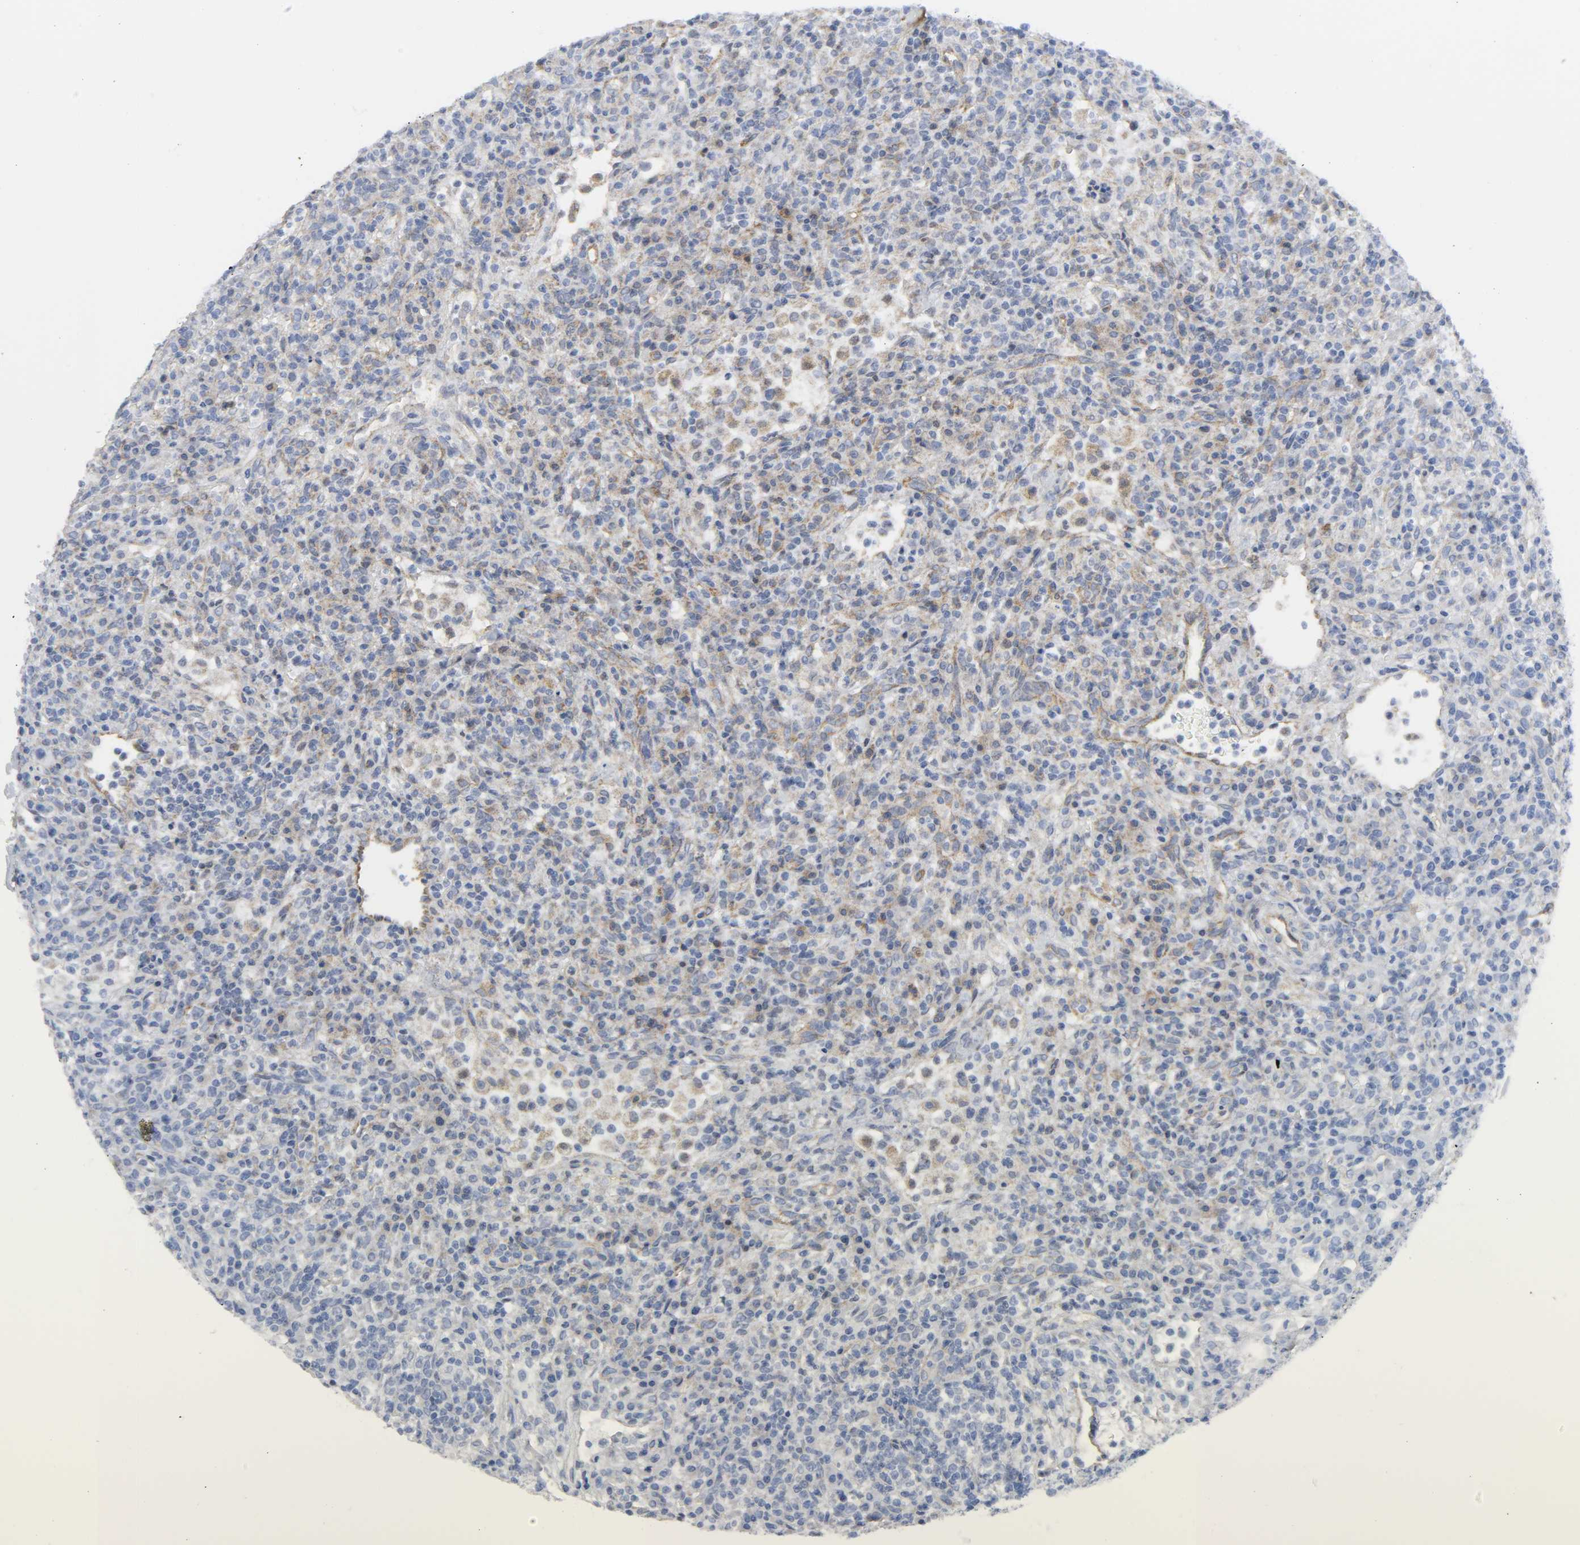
{"staining": {"intensity": "moderate", "quantity": "<25%", "location": "cytoplasmic/membranous"}, "tissue": "lymphoma", "cell_type": "Tumor cells", "image_type": "cancer", "snomed": [{"axis": "morphology", "description": "Hodgkin's disease, NOS"}, {"axis": "topography", "description": "Lymph node"}], "caption": "Immunohistochemistry of human Hodgkin's disease shows low levels of moderate cytoplasmic/membranous expression in approximately <25% of tumor cells.", "gene": "DOCK1", "patient": {"sex": "male", "age": 65}}